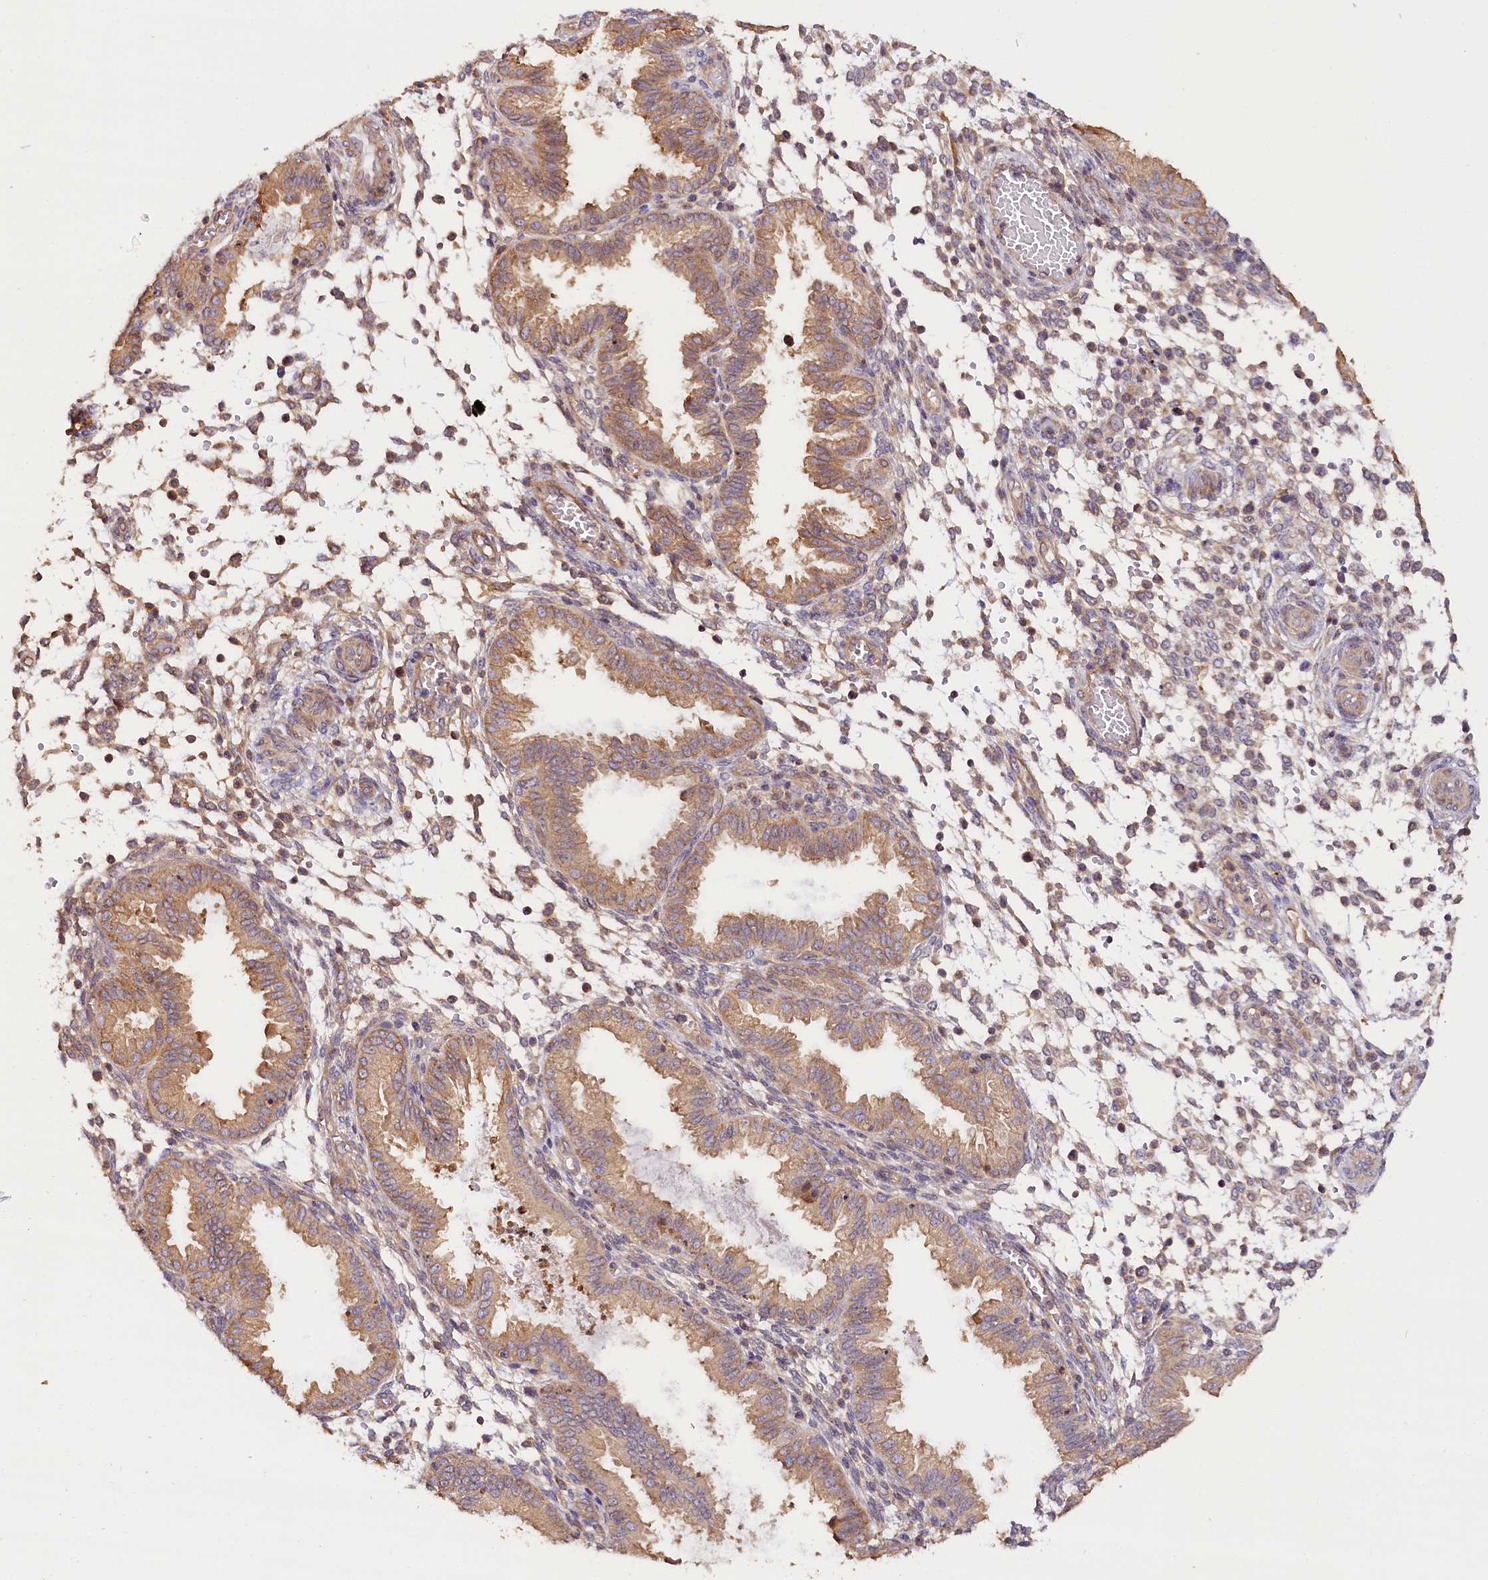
{"staining": {"intensity": "negative", "quantity": "none", "location": "none"}, "tissue": "endometrium", "cell_type": "Cells in endometrial stroma", "image_type": "normal", "snomed": [{"axis": "morphology", "description": "Normal tissue, NOS"}, {"axis": "topography", "description": "Endometrium"}], "caption": "IHC photomicrograph of benign human endometrium stained for a protein (brown), which shows no positivity in cells in endometrial stroma.", "gene": "KATNB1", "patient": {"sex": "female", "age": 33}}